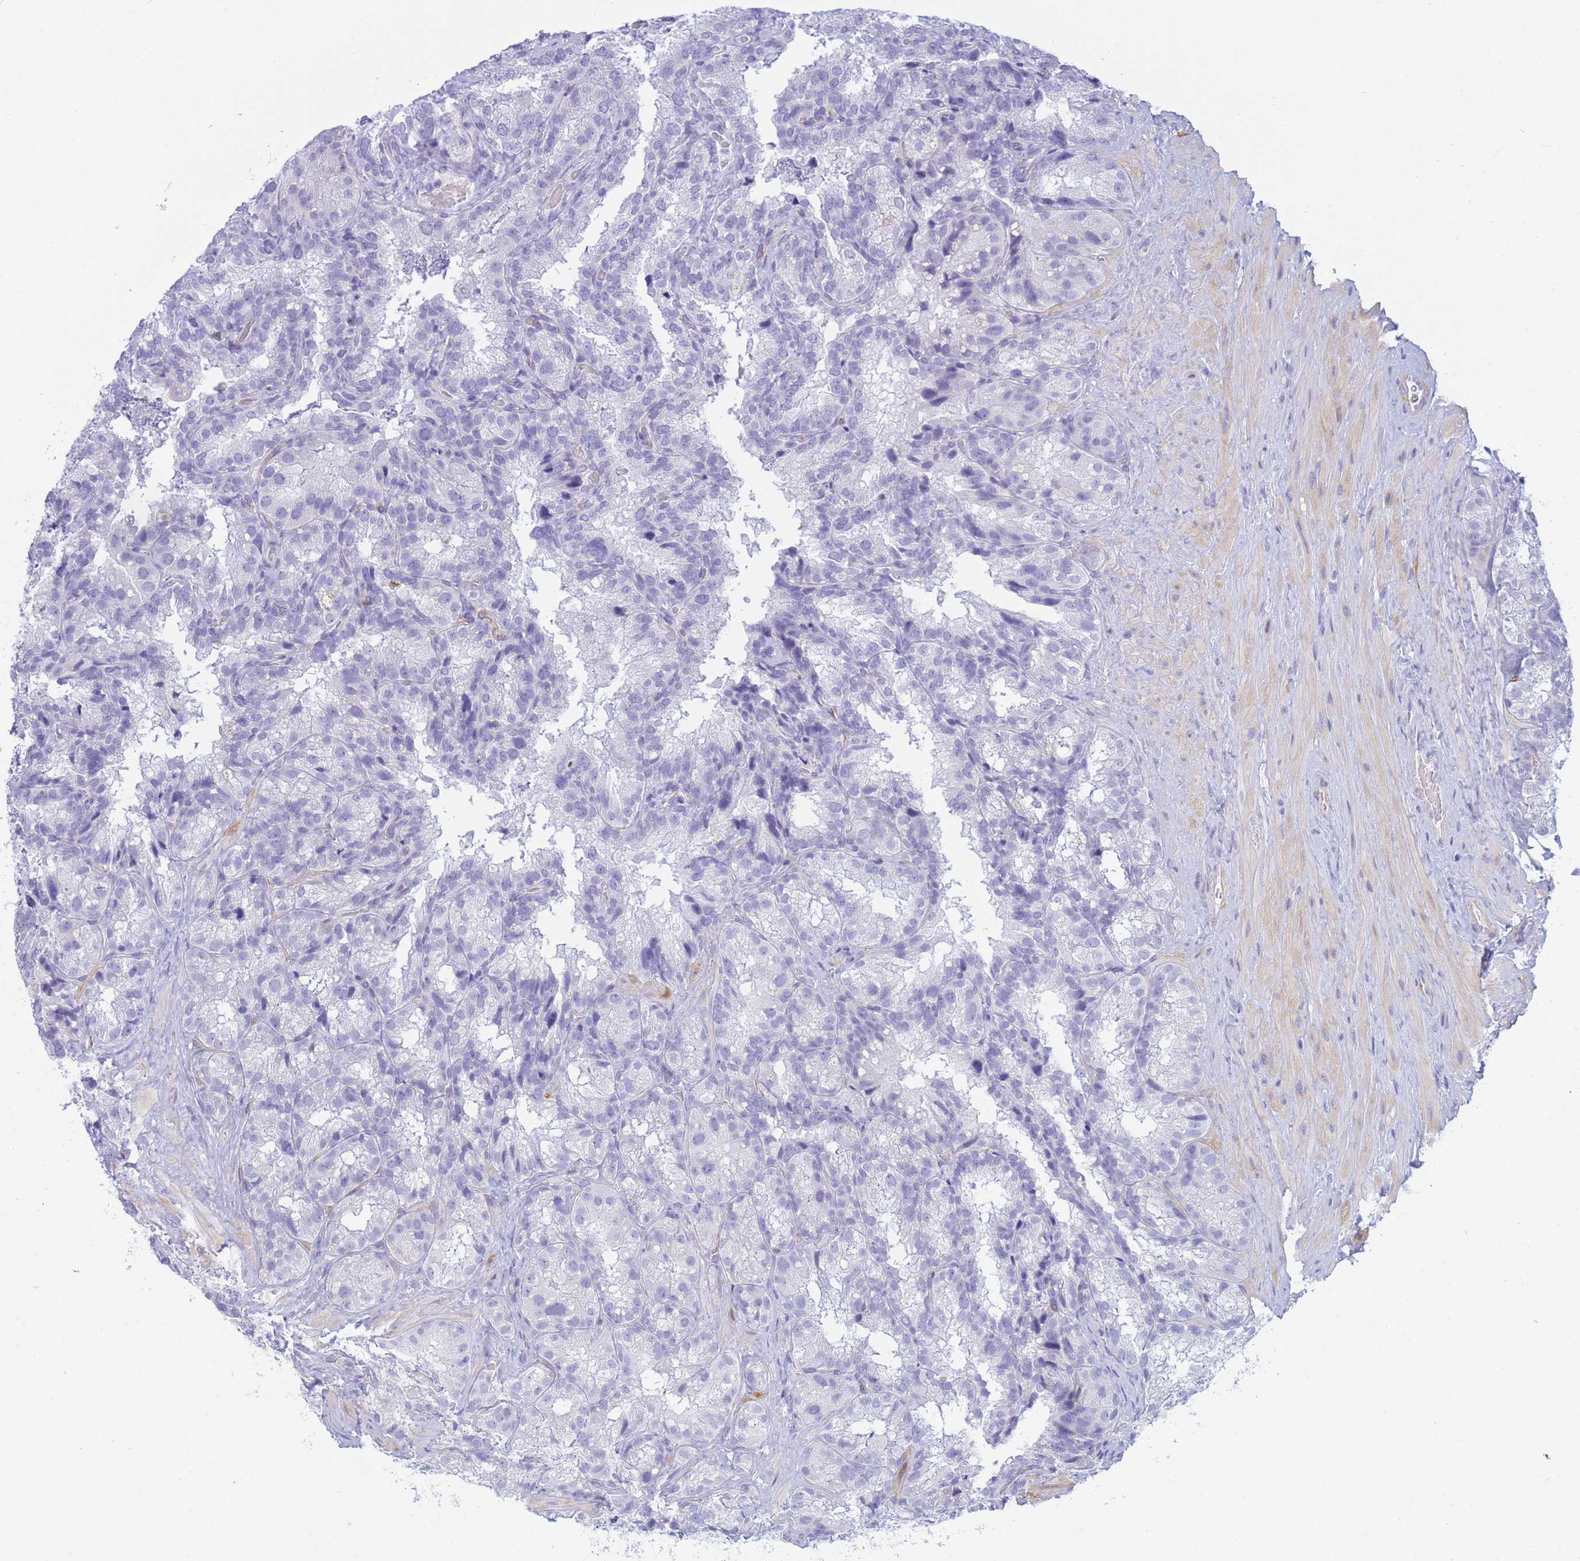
{"staining": {"intensity": "negative", "quantity": "none", "location": "none"}, "tissue": "seminal vesicle", "cell_type": "Glandular cells", "image_type": "normal", "snomed": [{"axis": "morphology", "description": "Normal tissue, NOS"}, {"axis": "topography", "description": "Seminal veicle"}], "caption": "Seminal vesicle stained for a protein using immunohistochemistry (IHC) shows no staining glandular cells.", "gene": "SNX20", "patient": {"sex": "male", "age": 58}}